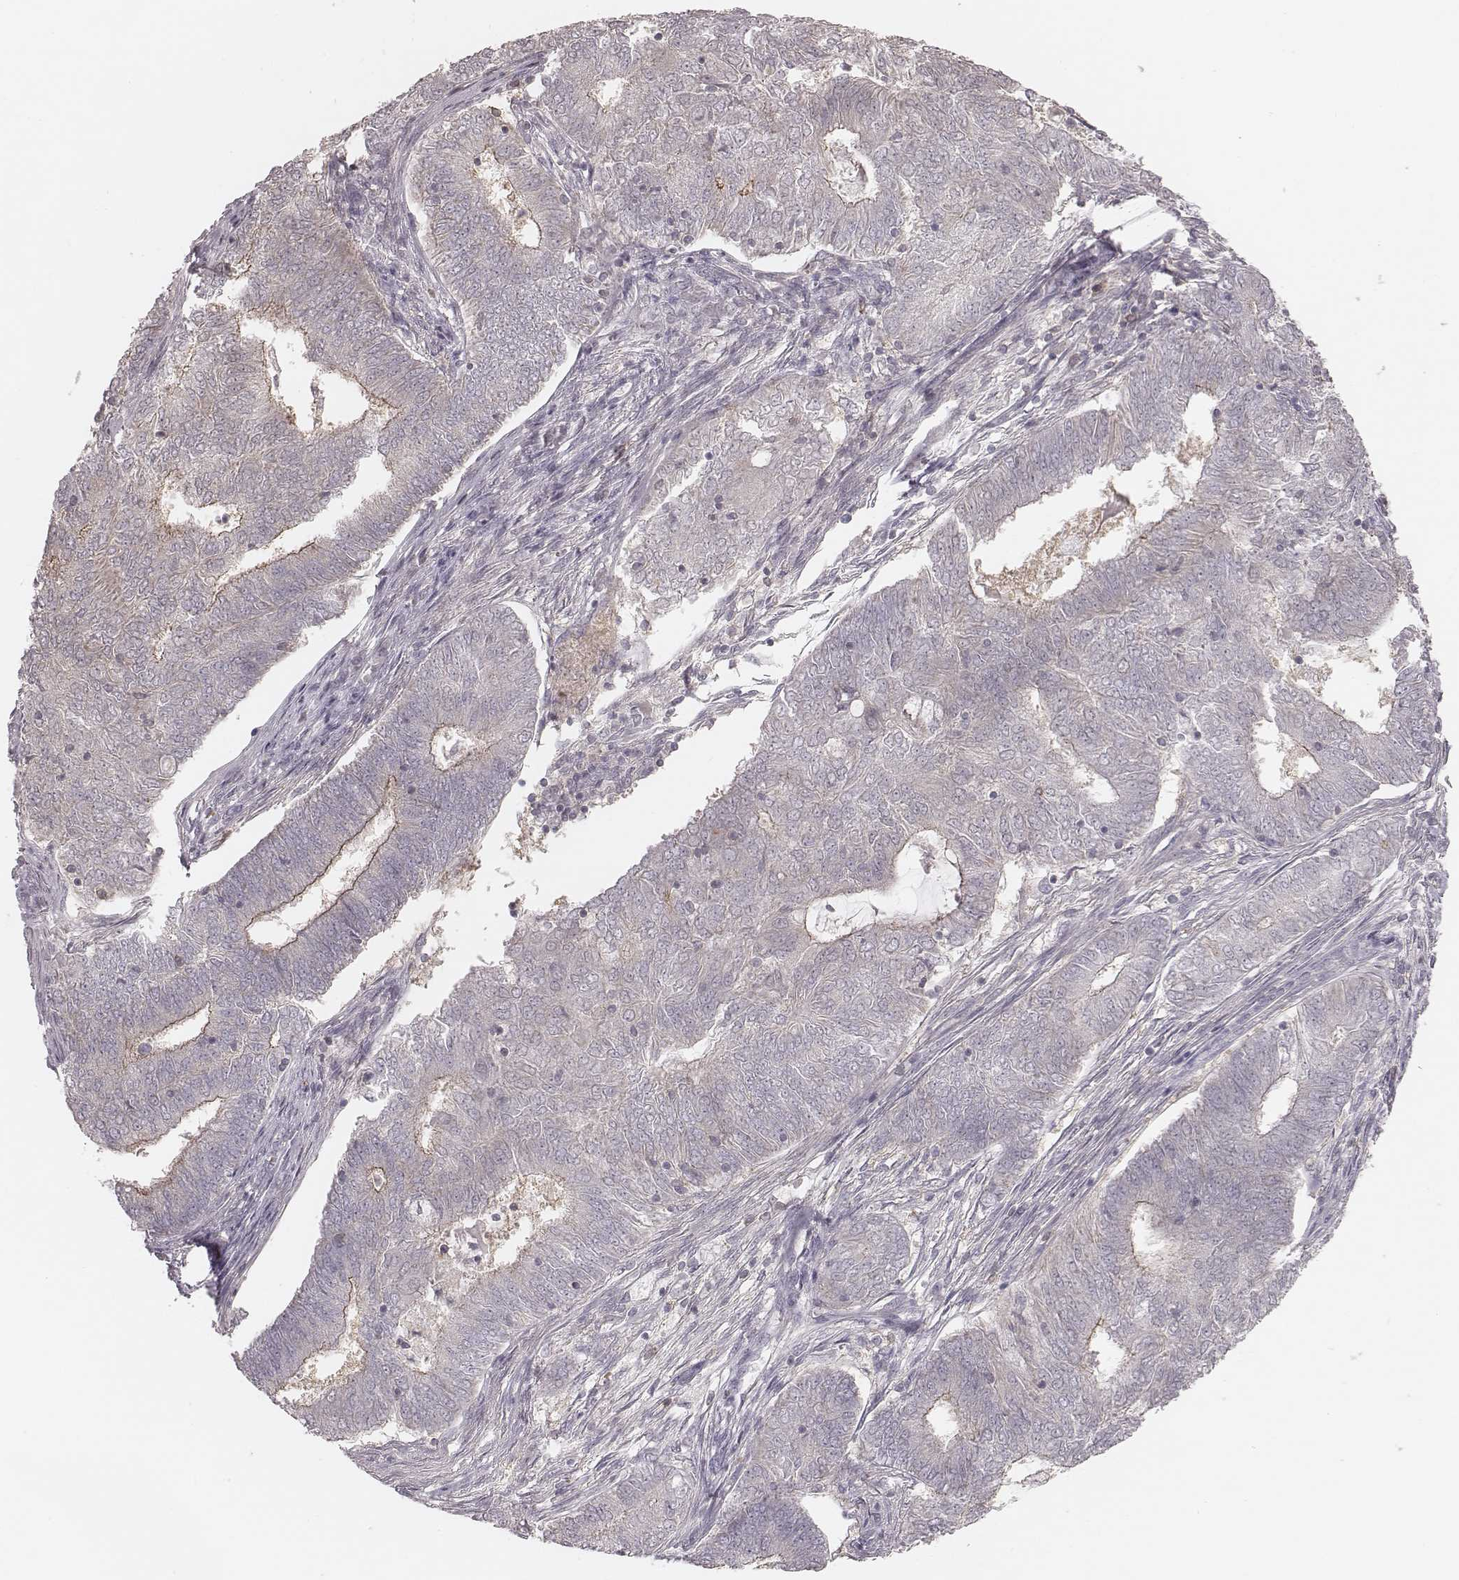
{"staining": {"intensity": "weak", "quantity": "25%-75%", "location": "cytoplasmic/membranous"}, "tissue": "endometrial cancer", "cell_type": "Tumor cells", "image_type": "cancer", "snomed": [{"axis": "morphology", "description": "Adenocarcinoma, NOS"}, {"axis": "topography", "description": "Endometrium"}], "caption": "The photomicrograph shows staining of endometrial cancer (adenocarcinoma), revealing weak cytoplasmic/membranous protein expression (brown color) within tumor cells.", "gene": "TDRD5", "patient": {"sex": "female", "age": 62}}